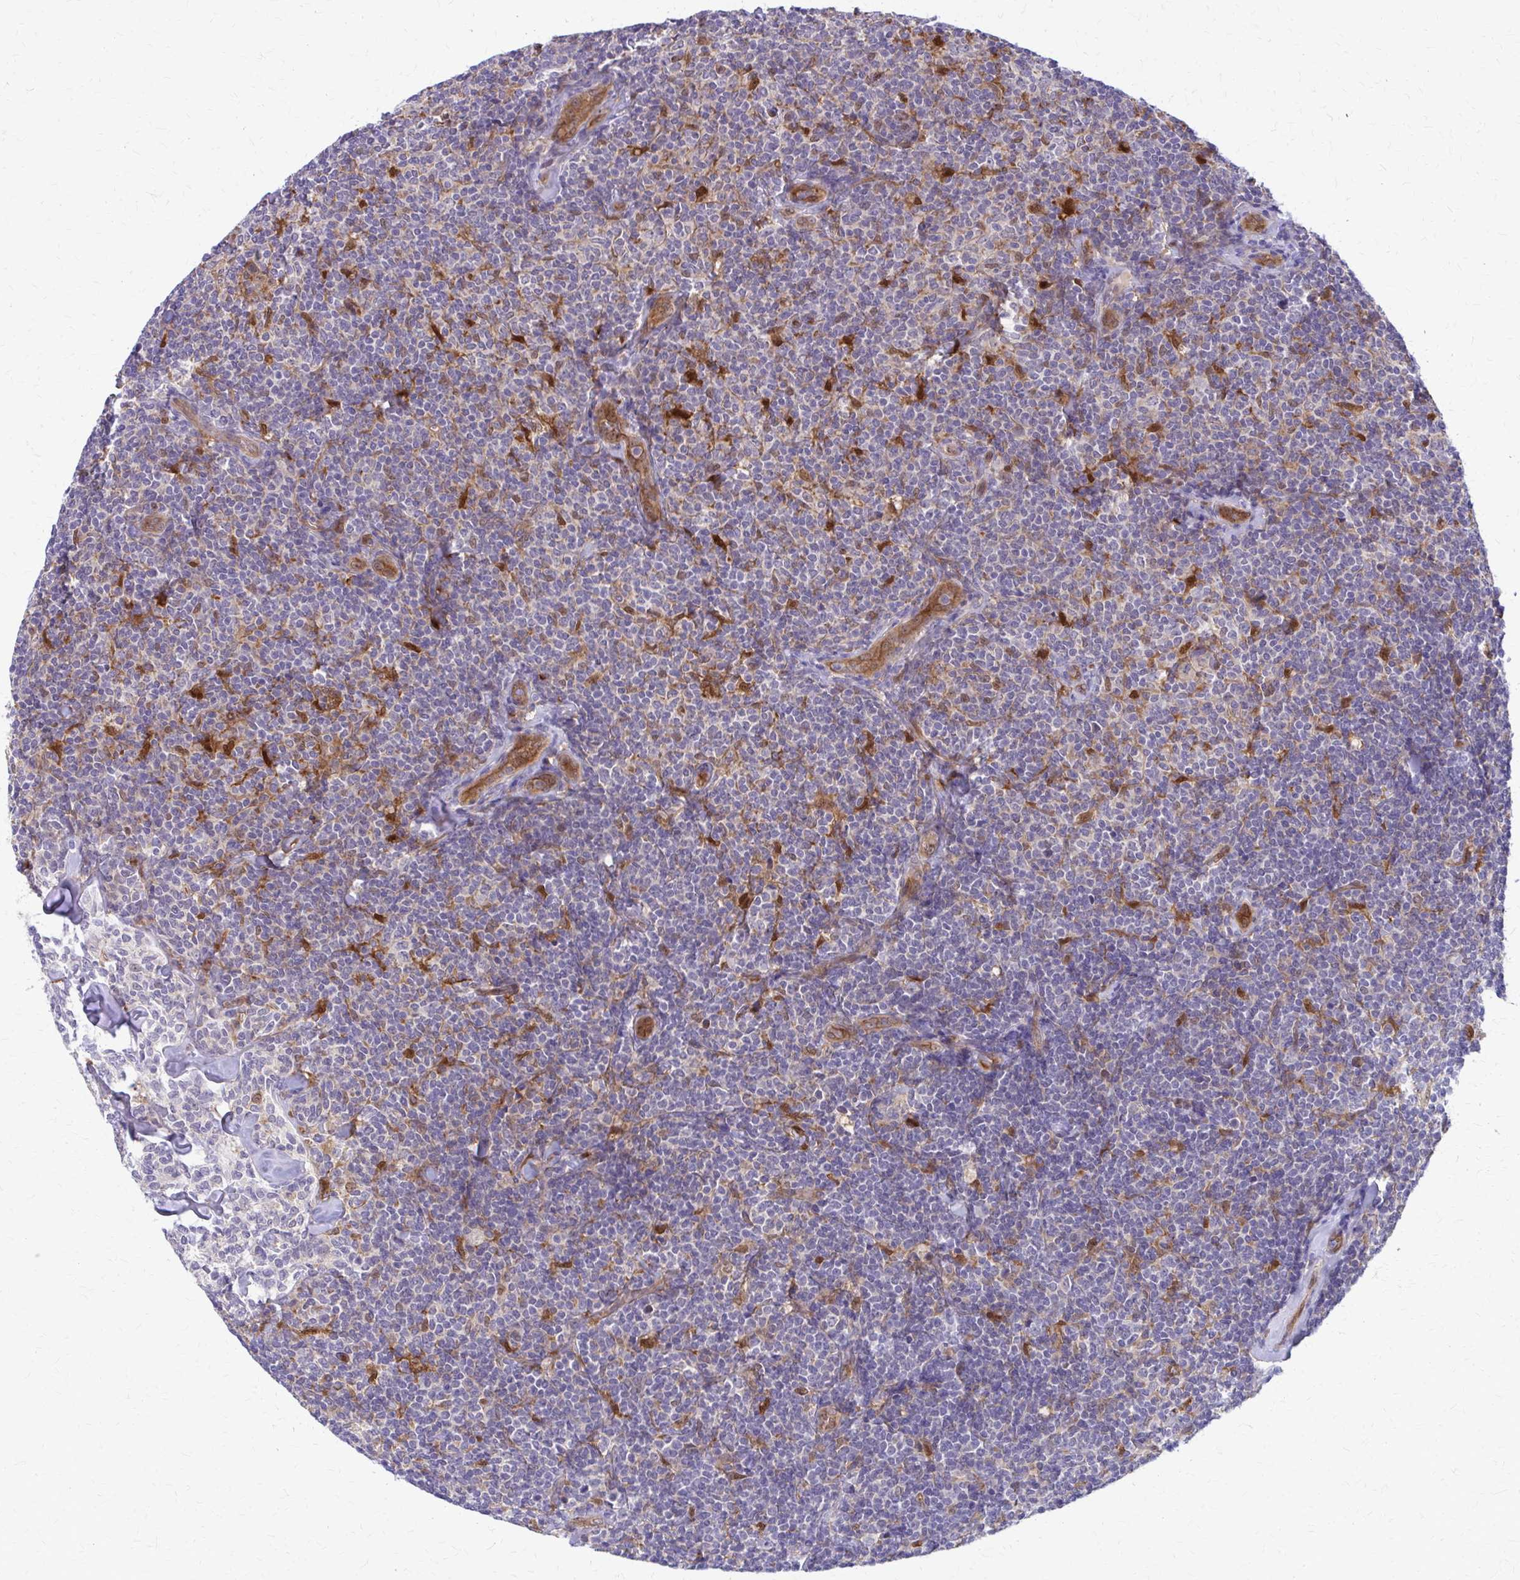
{"staining": {"intensity": "negative", "quantity": "none", "location": "none"}, "tissue": "lymphoma", "cell_type": "Tumor cells", "image_type": "cancer", "snomed": [{"axis": "morphology", "description": "Malignant lymphoma, non-Hodgkin's type, Low grade"}, {"axis": "topography", "description": "Lymph node"}], "caption": "A histopathology image of malignant lymphoma, non-Hodgkin's type (low-grade) stained for a protein demonstrates no brown staining in tumor cells. (DAB (3,3'-diaminobenzidine) immunohistochemistry visualized using brightfield microscopy, high magnification).", "gene": "CLIC2", "patient": {"sex": "female", "age": 56}}